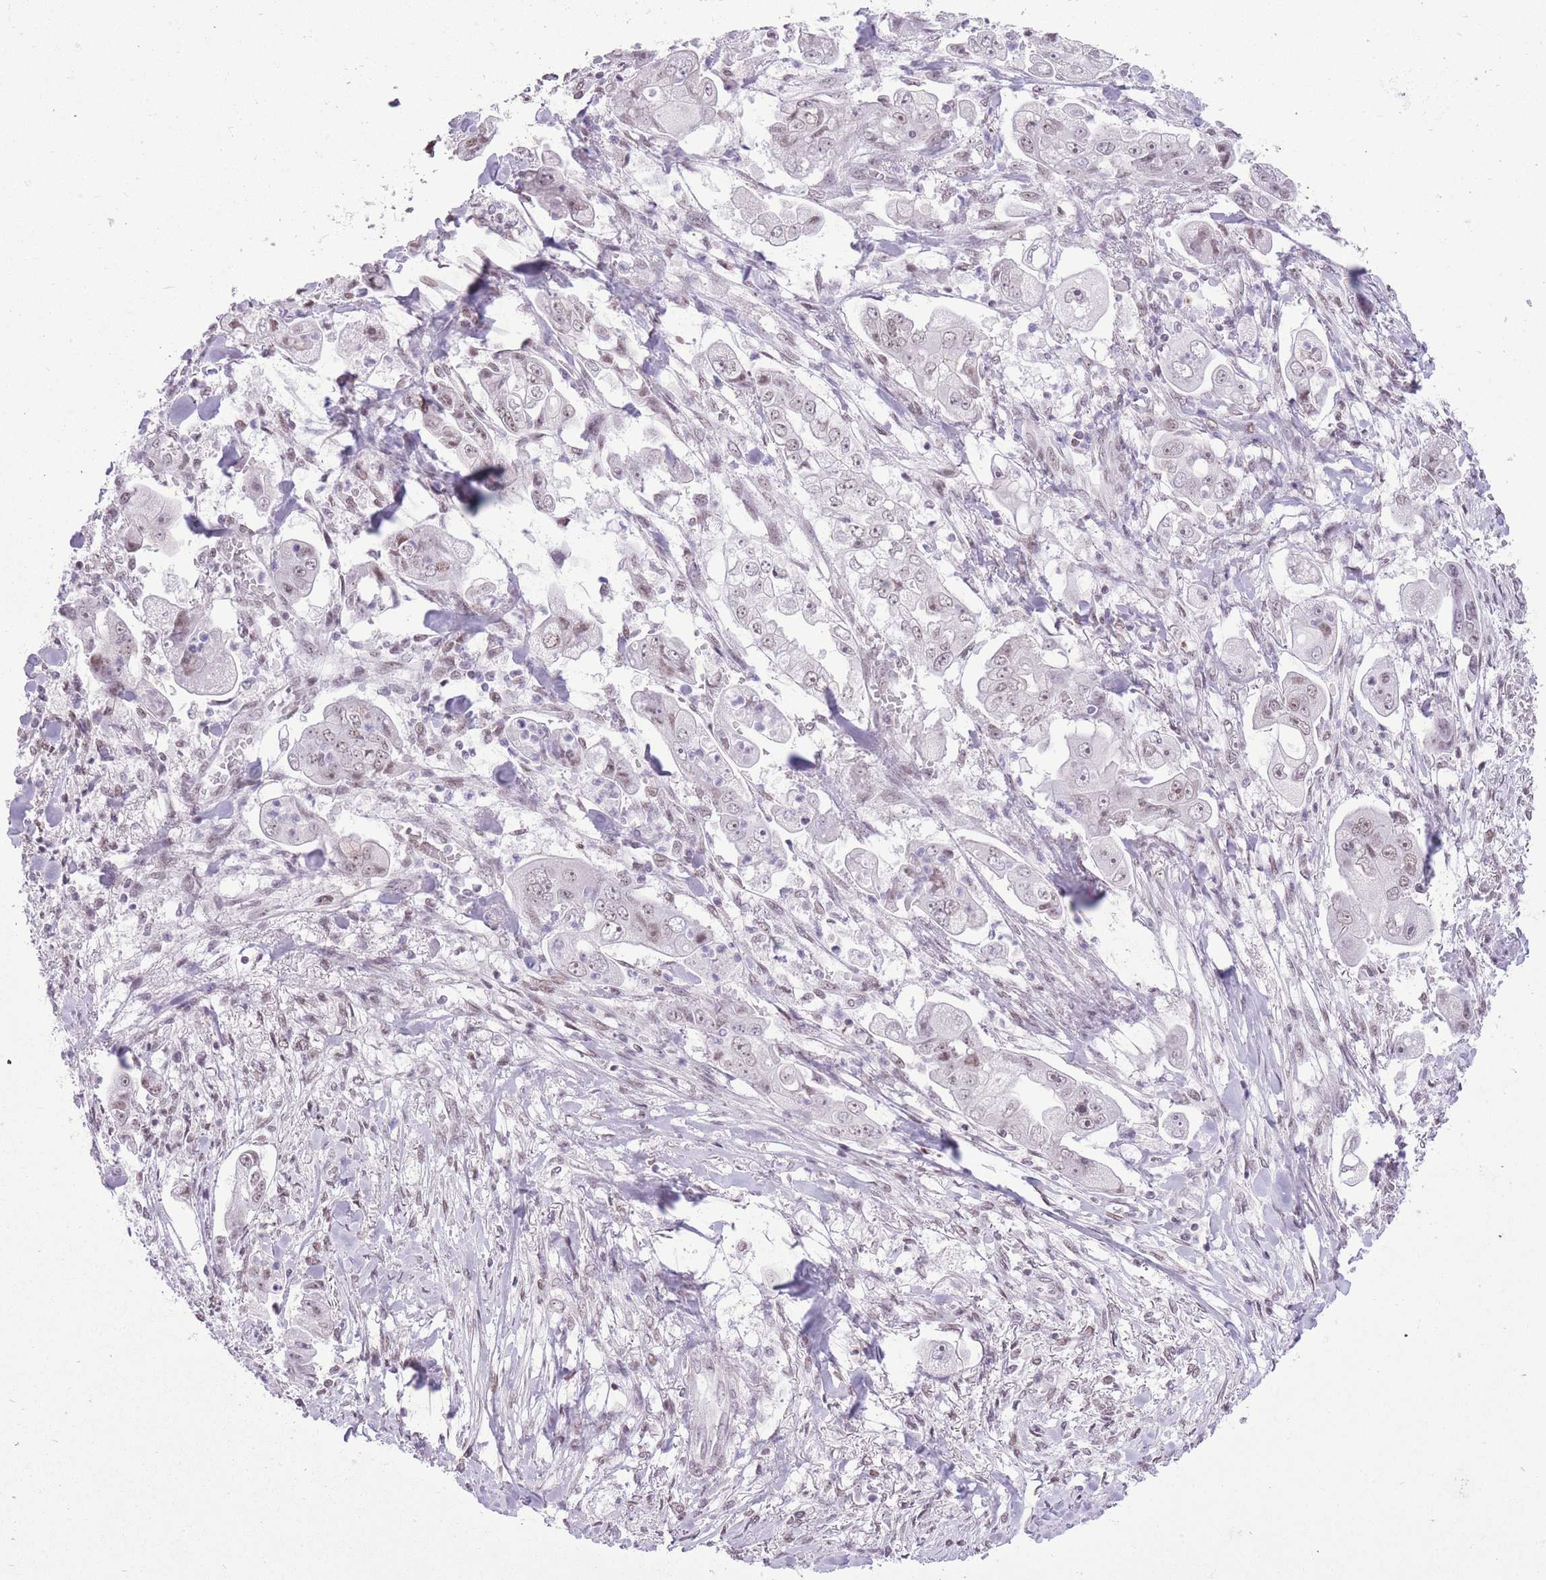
{"staining": {"intensity": "moderate", "quantity": "25%-75%", "location": "nuclear"}, "tissue": "stomach cancer", "cell_type": "Tumor cells", "image_type": "cancer", "snomed": [{"axis": "morphology", "description": "Adenocarcinoma, NOS"}, {"axis": "topography", "description": "Stomach"}], "caption": "About 25%-75% of tumor cells in adenocarcinoma (stomach) display moderate nuclear protein staining as visualized by brown immunohistochemical staining.", "gene": "ZBED5", "patient": {"sex": "male", "age": 62}}